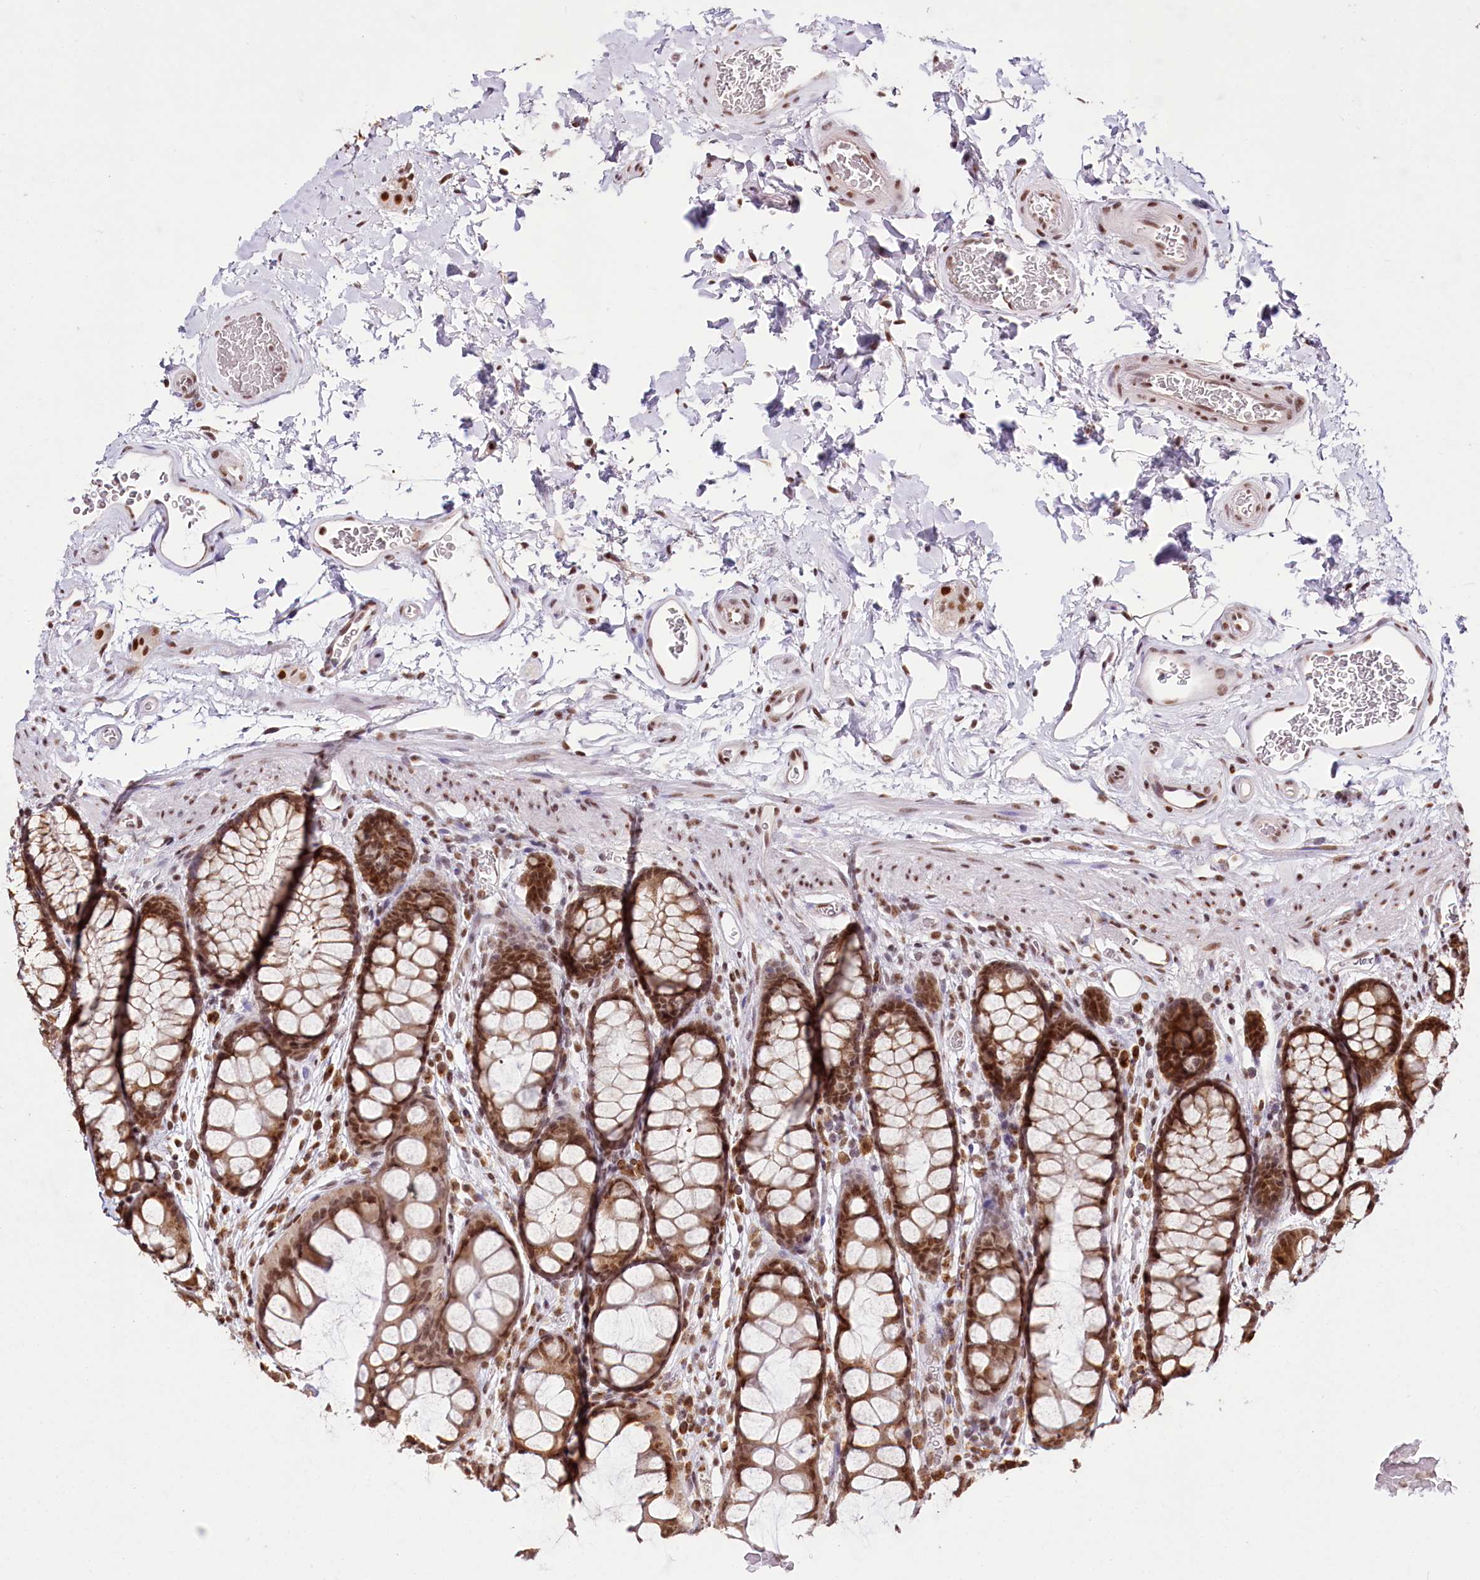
{"staining": {"intensity": "moderate", "quantity": ">75%", "location": "nuclear"}, "tissue": "colon", "cell_type": "Endothelial cells", "image_type": "normal", "snomed": [{"axis": "morphology", "description": "Normal tissue, NOS"}, {"axis": "topography", "description": "Colon"}], "caption": "Immunohistochemical staining of benign colon demonstrates moderate nuclear protein expression in about >75% of endothelial cells. (Brightfield microscopy of DAB IHC at high magnification).", "gene": "SMARCE1", "patient": {"sex": "female", "age": 82}}